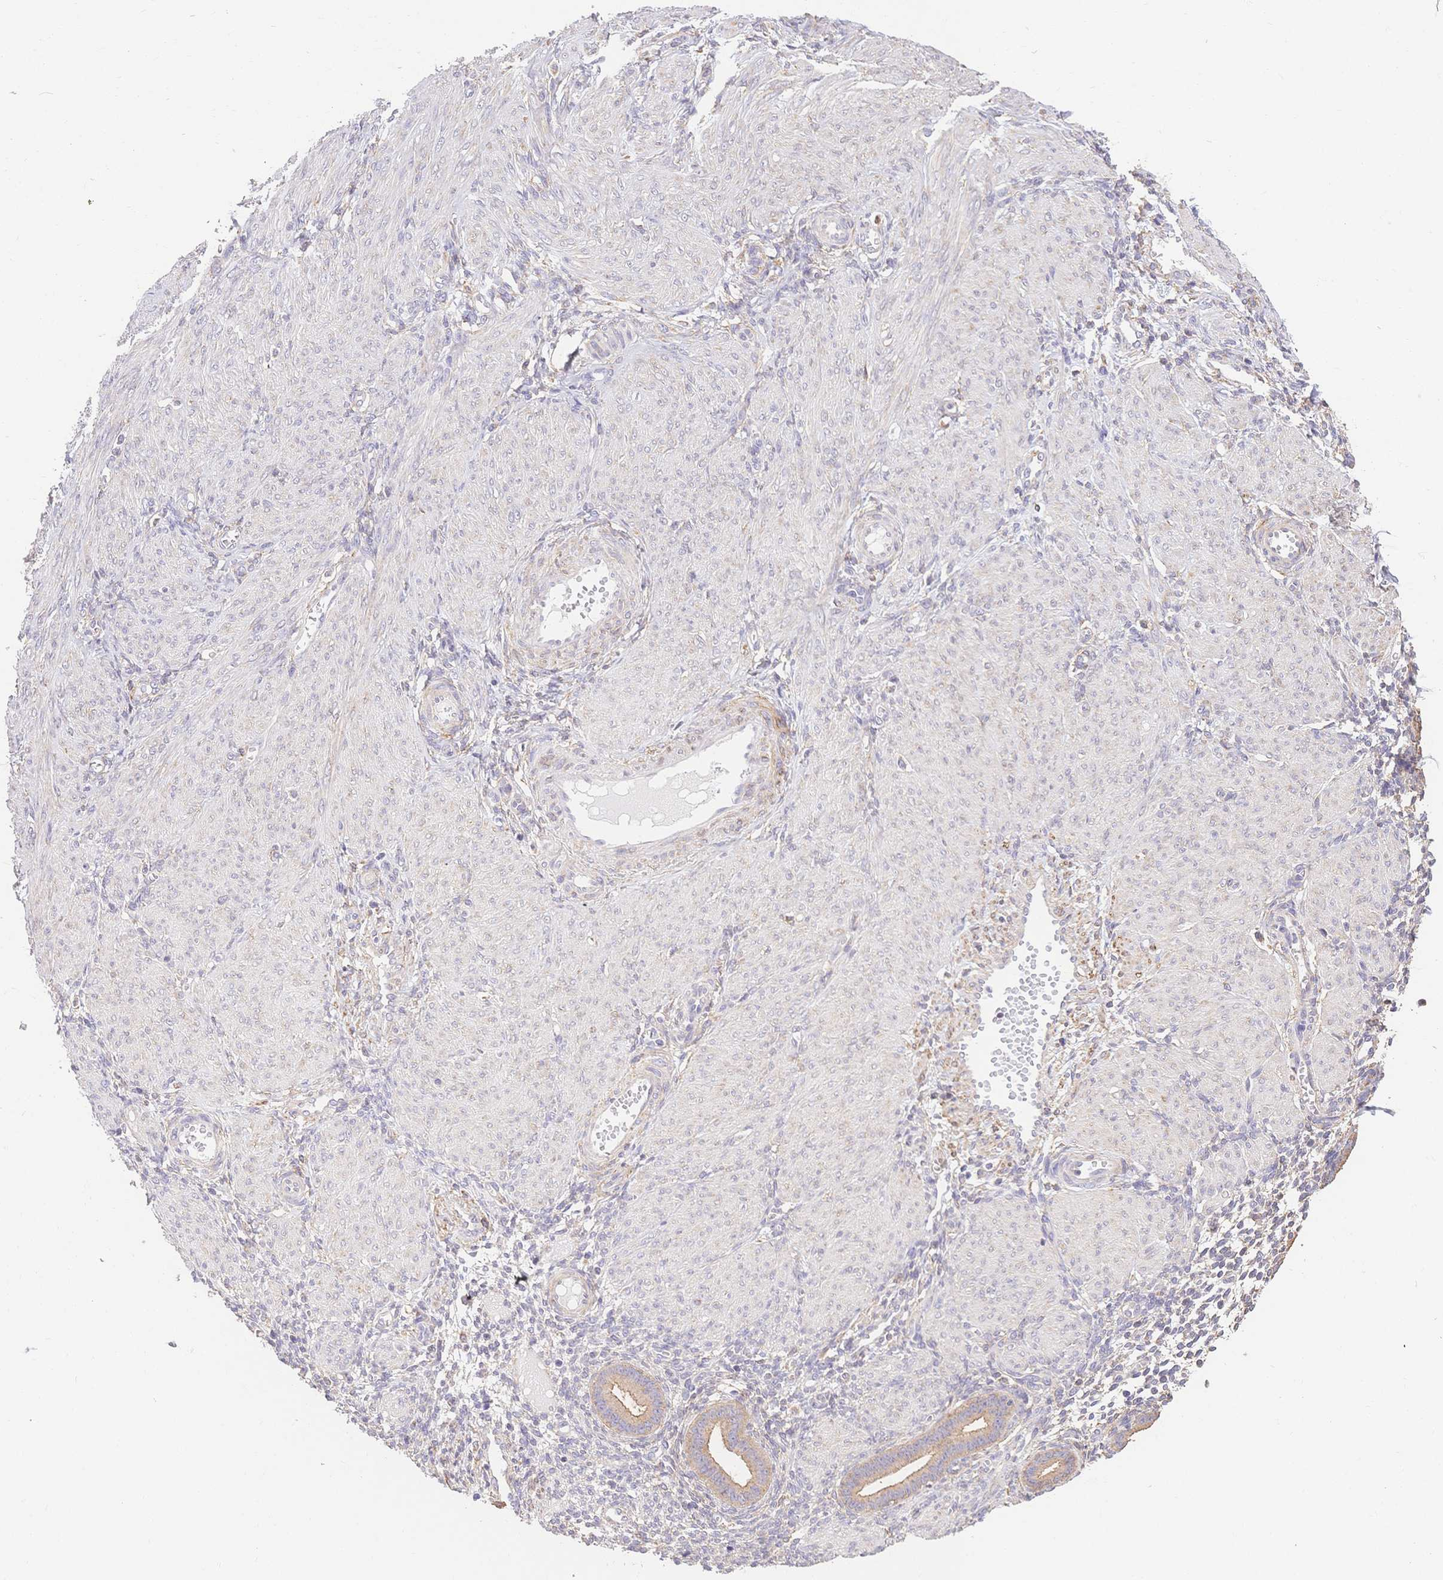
{"staining": {"intensity": "negative", "quantity": "none", "location": "none"}, "tissue": "endometrium", "cell_type": "Cells in endometrial stroma", "image_type": "normal", "snomed": [{"axis": "morphology", "description": "Normal tissue, NOS"}, {"axis": "topography", "description": "Endometrium"}], "caption": "Immunohistochemistry photomicrograph of unremarkable endometrium: human endometrium stained with DAB exhibits no significant protein expression in cells in endometrial stroma.", "gene": "HS3ST5", "patient": {"sex": "female", "age": 36}}